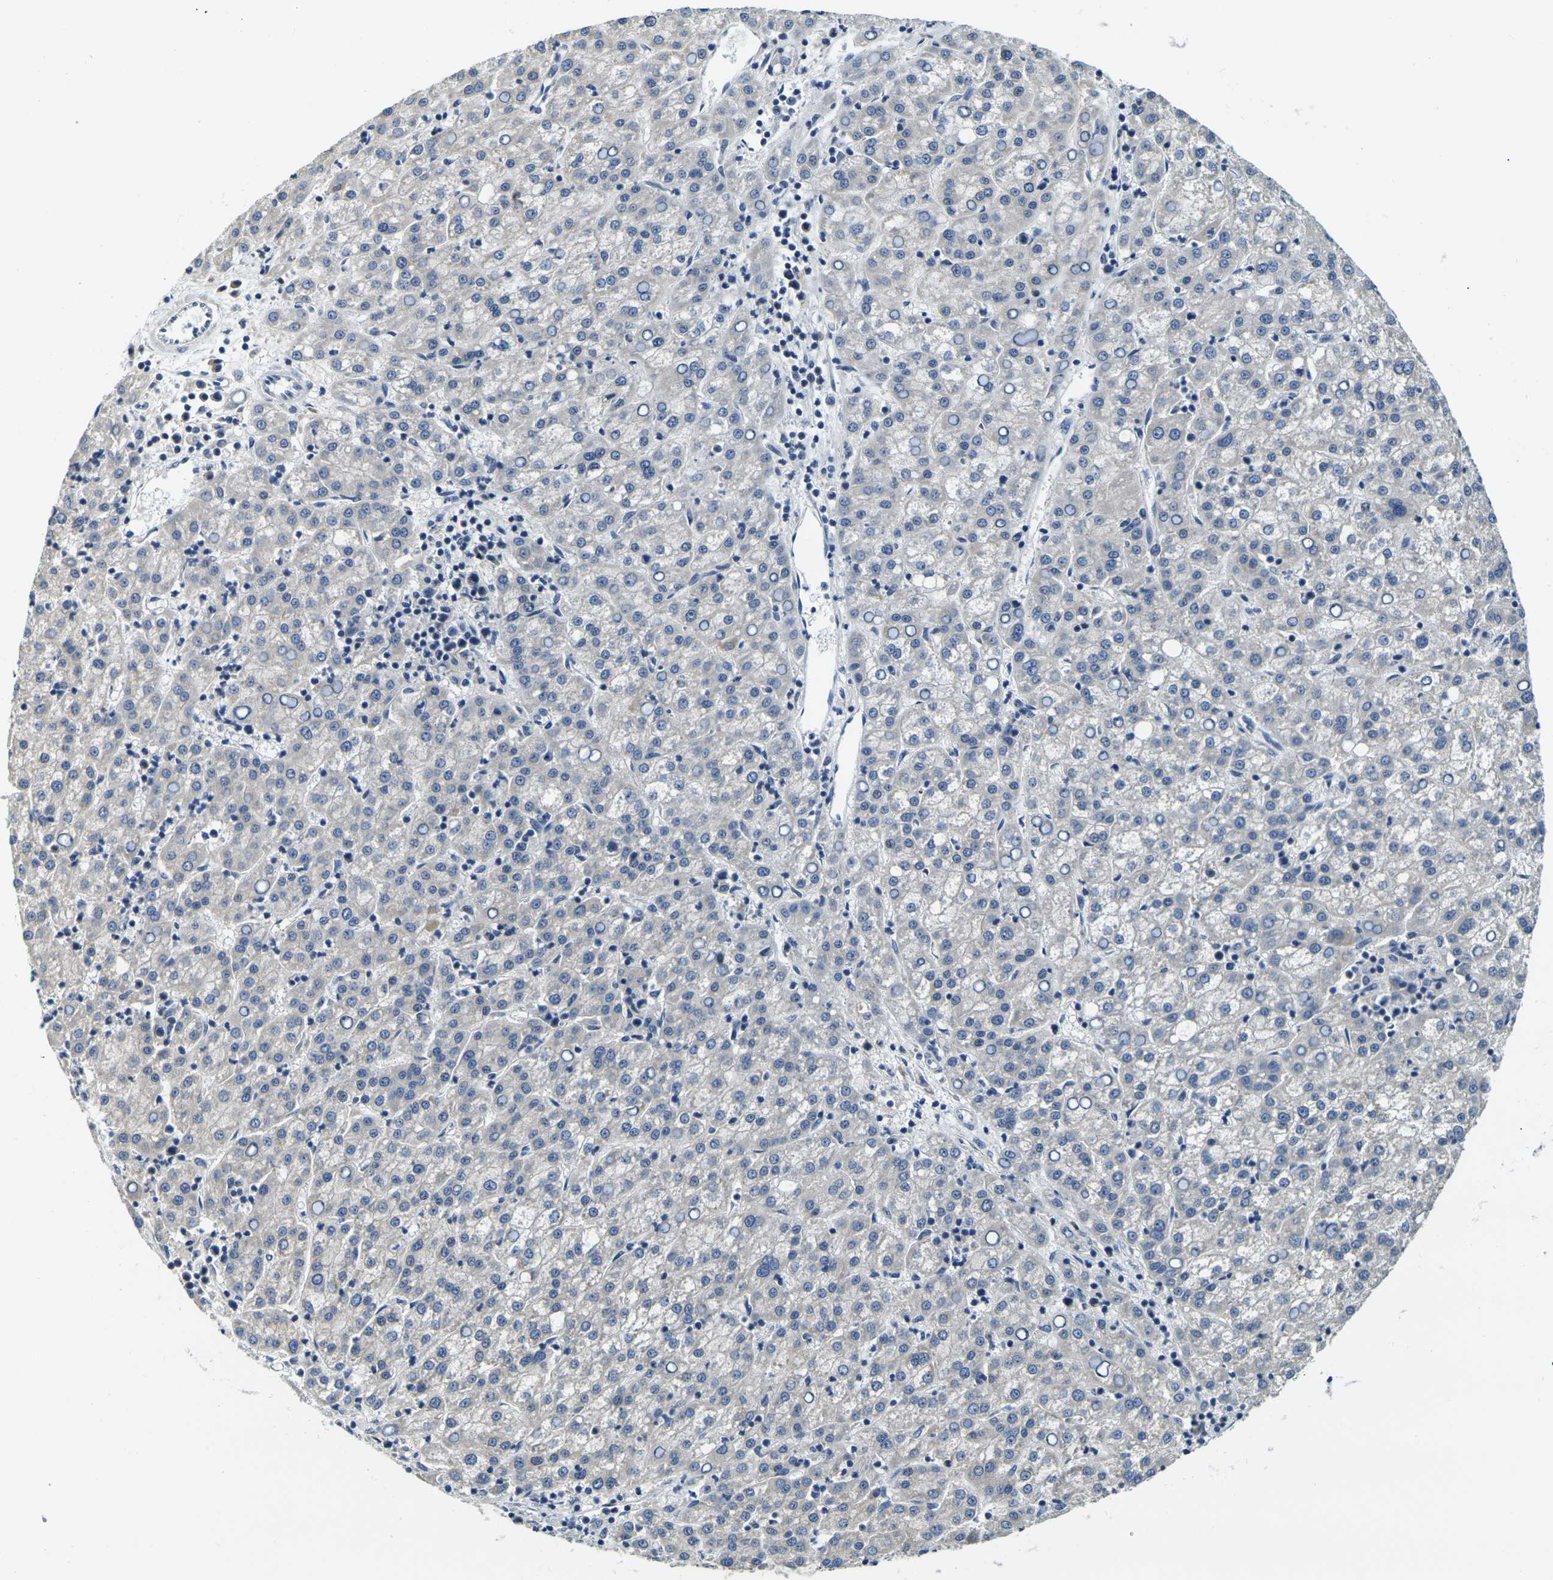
{"staining": {"intensity": "negative", "quantity": "none", "location": "none"}, "tissue": "liver cancer", "cell_type": "Tumor cells", "image_type": "cancer", "snomed": [{"axis": "morphology", "description": "Carcinoma, Hepatocellular, NOS"}, {"axis": "topography", "description": "Liver"}], "caption": "This is an immunohistochemistry (IHC) image of liver cancer (hepatocellular carcinoma). There is no staining in tumor cells.", "gene": "SHISAL2B", "patient": {"sex": "female", "age": 58}}